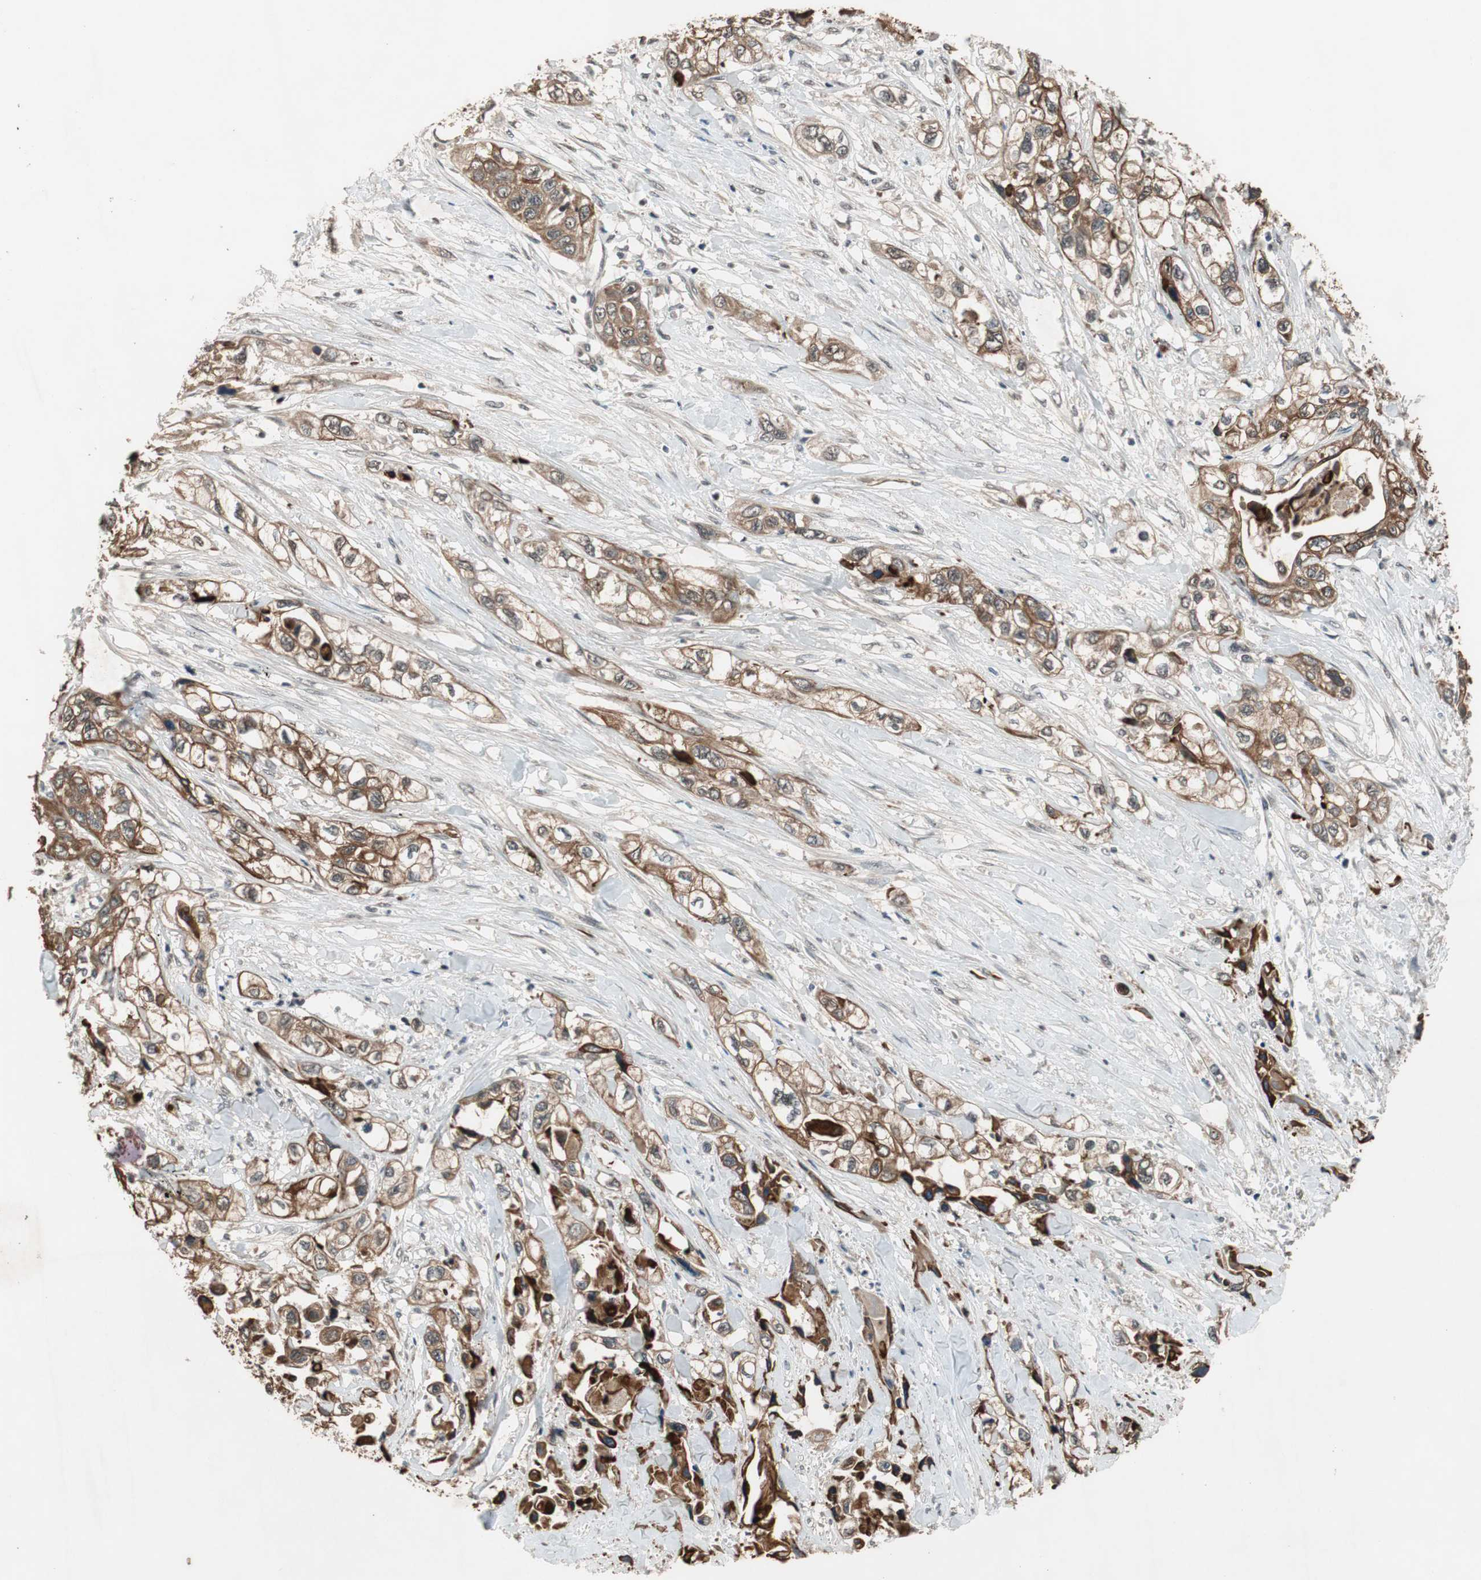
{"staining": {"intensity": "moderate", "quantity": ">75%", "location": "cytoplasmic/membranous"}, "tissue": "pancreatic cancer", "cell_type": "Tumor cells", "image_type": "cancer", "snomed": [{"axis": "morphology", "description": "Adenocarcinoma, NOS"}, {"axis": "topography", "description": "Pancreas"}], "caption": "Pancreatic adenocarcinoma stained with a protein marker shows moderate staining in tumor cells.", "gene": "TMEM230", "patient": {"sex": "female", "age": 70}}